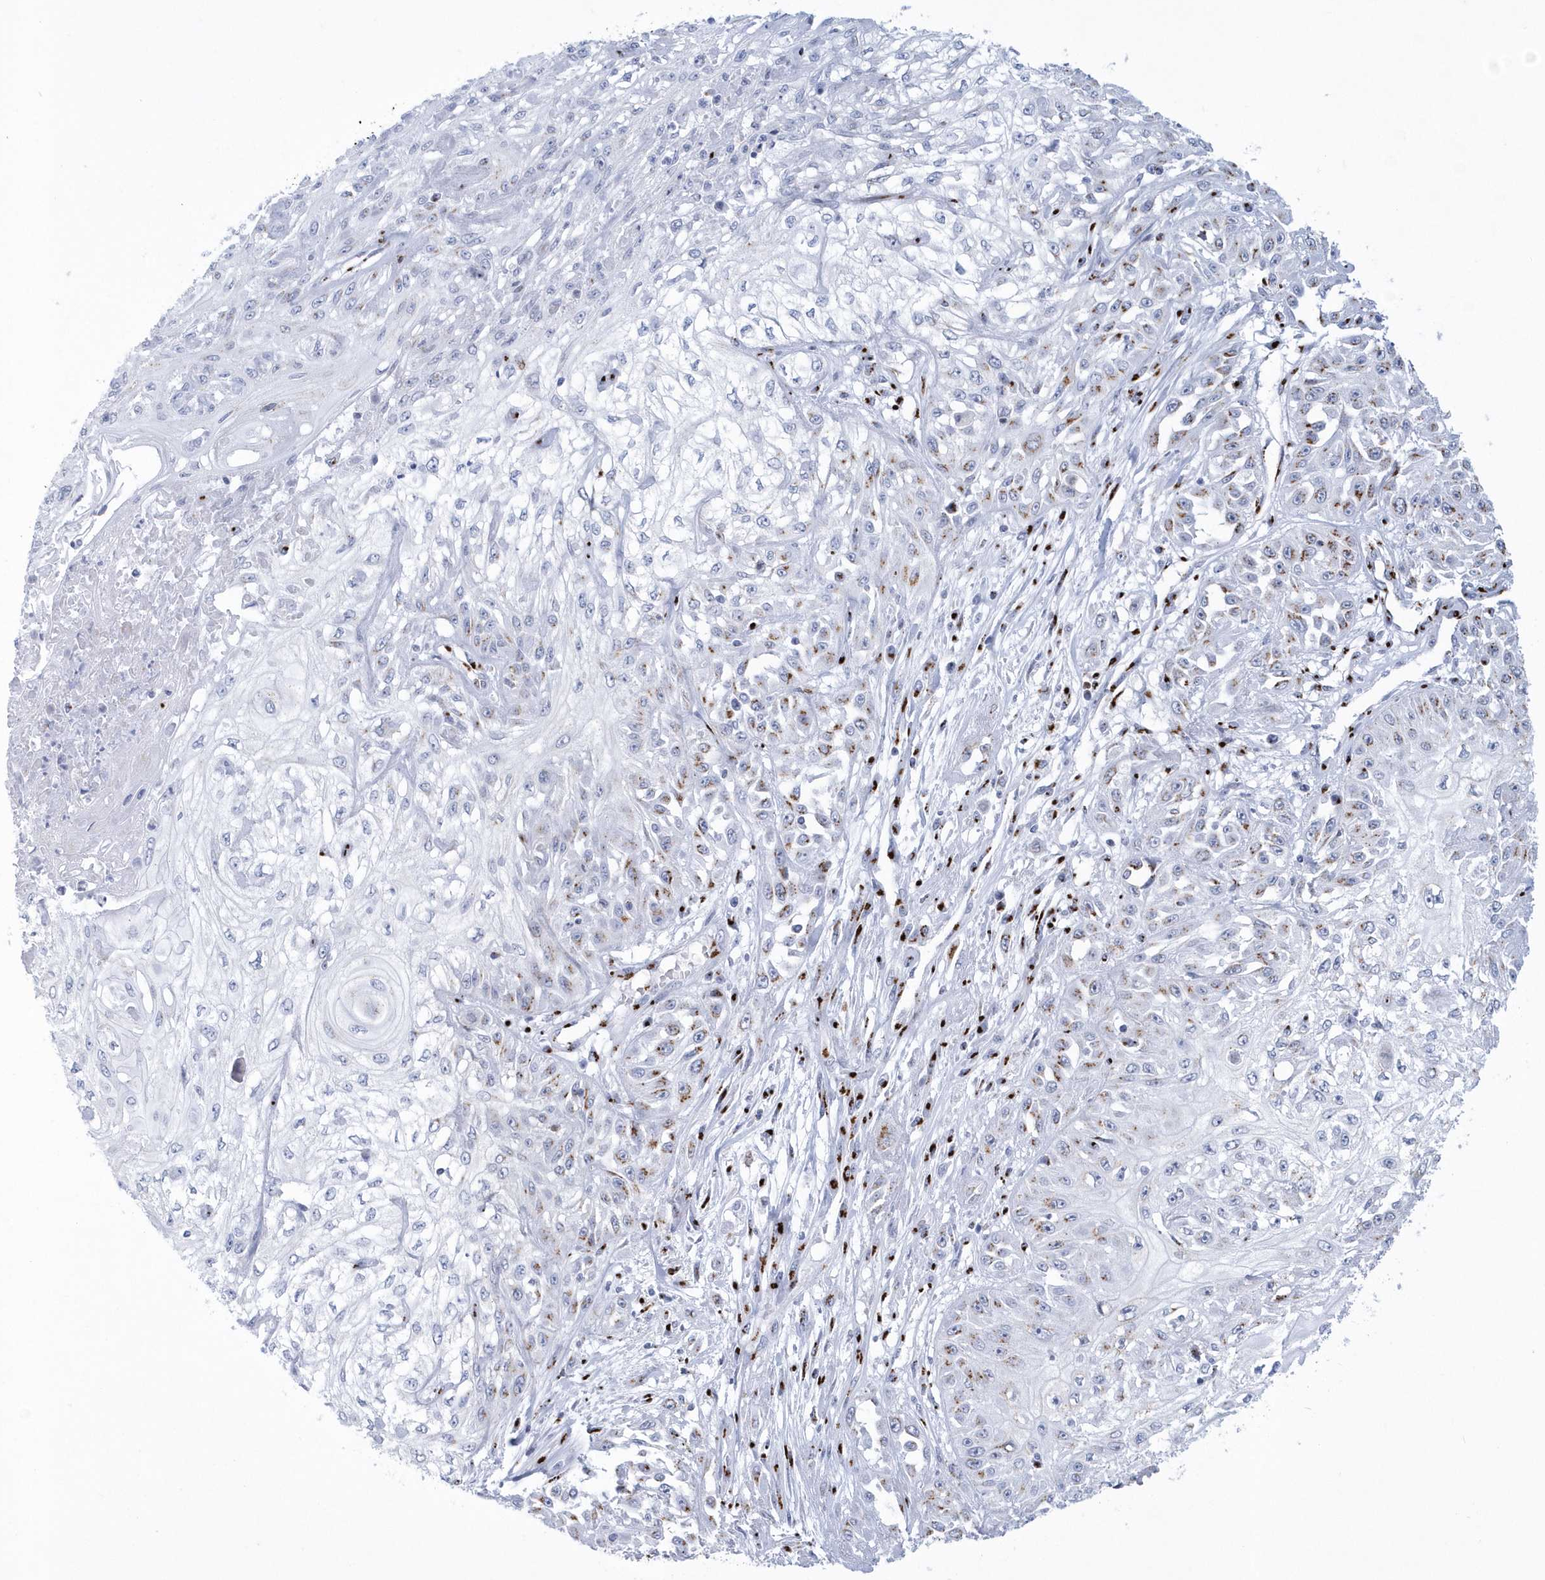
{"staining": {"intensity": "moderate", "quantity": "<25%", "location": "cytoplasmic/membranous"}, "tissue": "skin cancer", "cell_type": "Tumor cells", "image_type": "cancer", "snomed": [{"axis": "morphology", "description": "Squamous cell carcinoma, NOS"}, {"axis": "morphology", "description": "Squamous cell carcinoma, metastatic, NOS"}, {"axis": "topography", "description": "Skin"}, {"axis": "topography", "description": "Lymph node"}], "caption": "IHC photomicrograph of human skin squamous cell carcinoma stained for a protein (brown), which exhibits low levels of moderate cytoplasmic/membranous expression in approximately <25% of tumor cells.", "gene": "SLX9", "patient": {"sex": "male", "age": 75}}